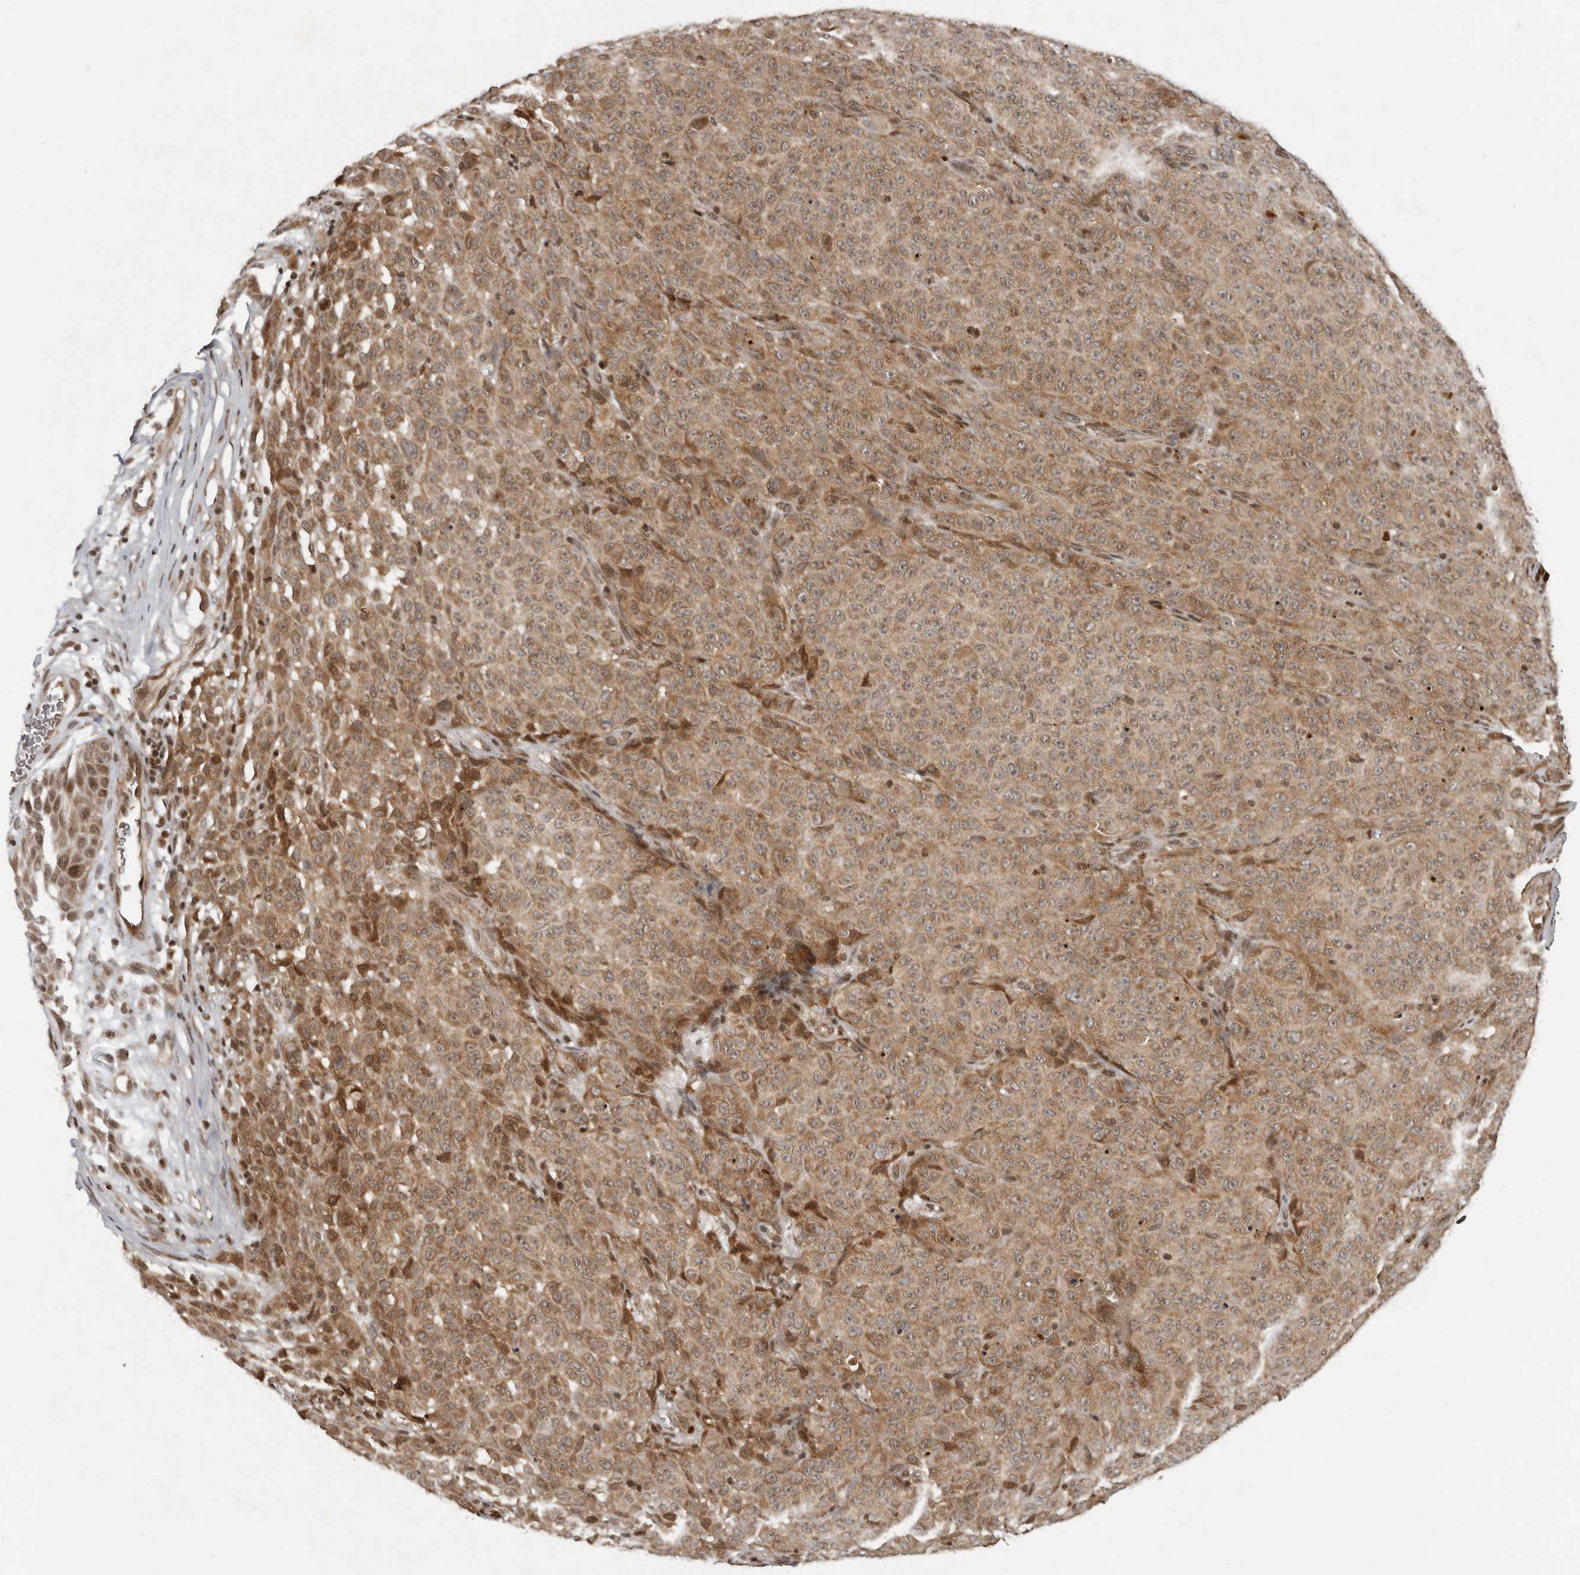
{"staining": {"intensity": "moderate", "quantity": ">75%", "location": "cytoplasmic/membranous,nuclear"}, "tissue": "melanoma", "cell_type": "Tumor cells", "image_type": "cancer", "snomed": [{"axis": "morphology", "description": "Malignant melanoma, NOS"}, {"axis": "topography", "description": "Skin"}], "caption": "Human malignant melanoma stained with a brown dye shows moderate cytoplasmic/membranous and nuclear positive positivity in about >75% of tumor cells.", "gene": "RABIF", "patient": {"sex": "female", "age": 82}}